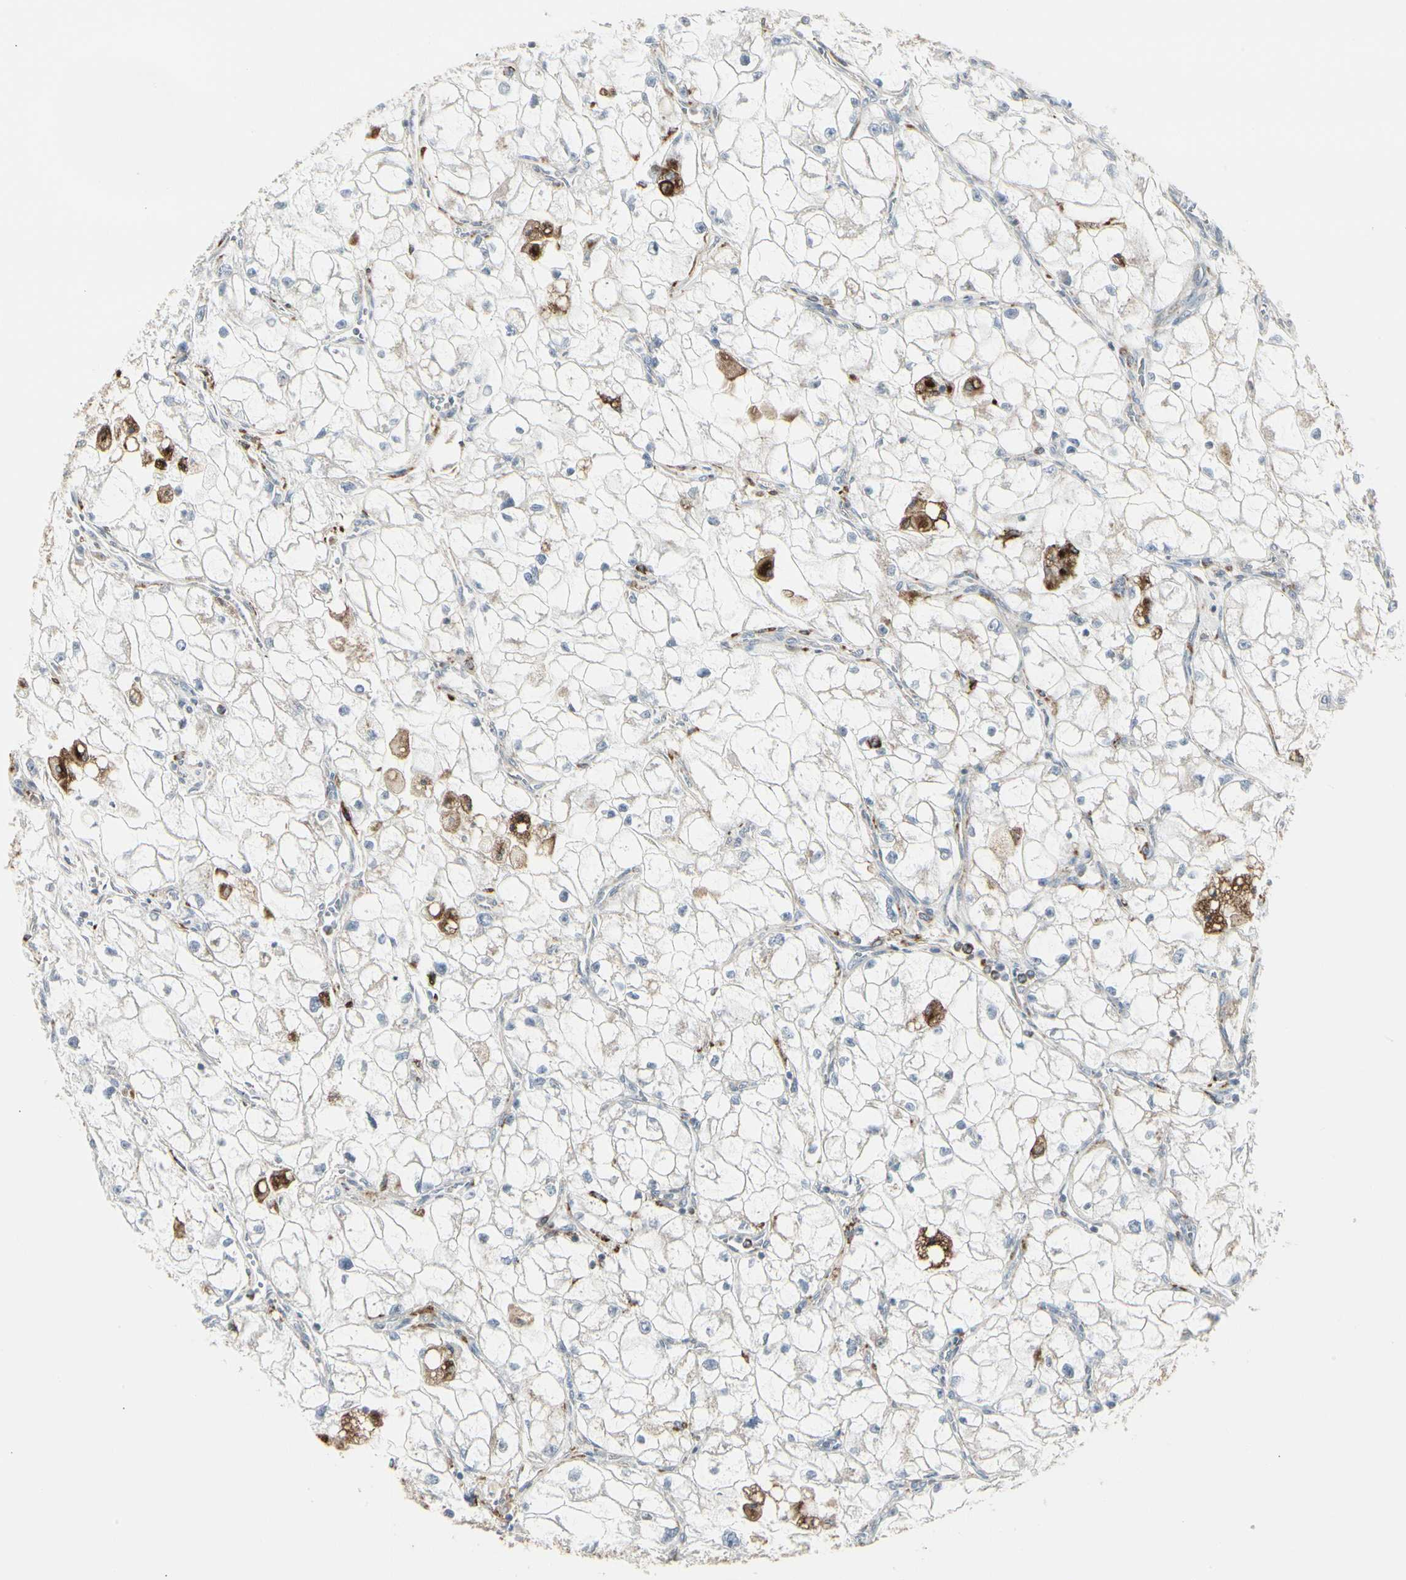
{"staining": {"intensity": "negative", "quantity": "none", "location": "none"}, "tissue": "renal cancer", "cell_type": "Tumor cells", "image_type": "cancer", "snomed": [{"axis": "morphology", "description": "Adenocarcinoma, NOS"}, {"axis": "topography", "description": "Kidney"}], "caption": "The micrograph exhibits no staining of tumor cells in adenocarcinoma (renal). Brightfield microscopy of immunohistochemistry stained with DAB (3,3'-diaminobenzidine) (brown) and hematoxylin (blue), captured at high magnification.", "gene": "ATP6V1B2", "patient": {"sex": "female", "age": 70}}